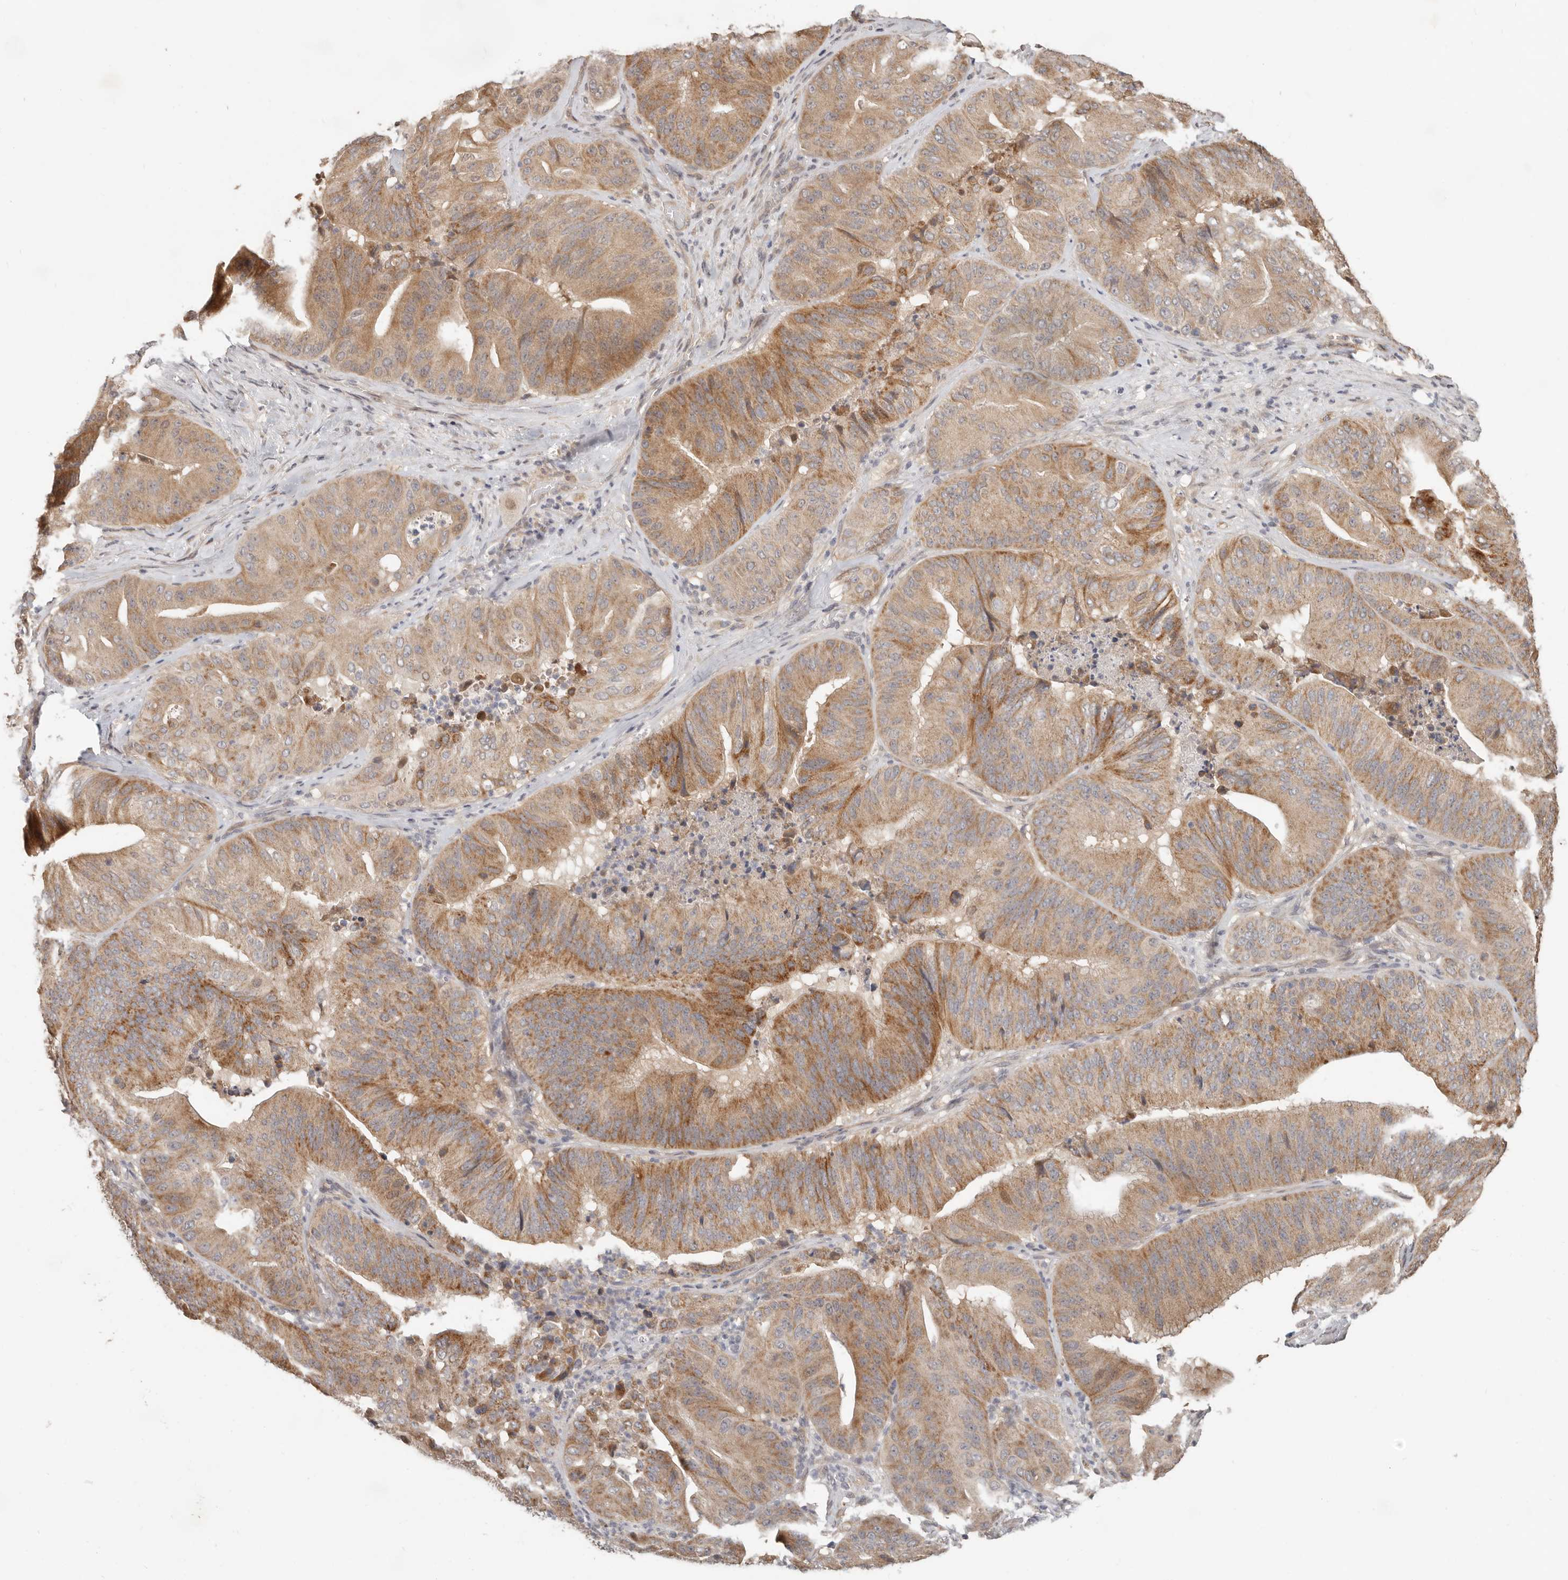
{"staining": {"intensity": "moderate", "quantity": ">75%", "location": "cytoplasmic/membranous"}, "tissue": "pancreatic cancer", "cell_type": "Tumor cells", "image_type": "cancer", "snomed": [{"axis": "morphology", "description": "Adenocarcinoma, NOS"}, {"axis": "topography", "description": "Pancreas"}], "caption": "IHC photomicrograph of neoplastic tissue: human pancreatic cancer stained using IHC displays medium levels of moderate protein expression localized specifically in the cytoplasmic/membranous of tumor cells, appearing as a cytoplasmic/membranous brown color.", "gene": "MTFR2", "patient": {"sex": "female", "age": 77}}